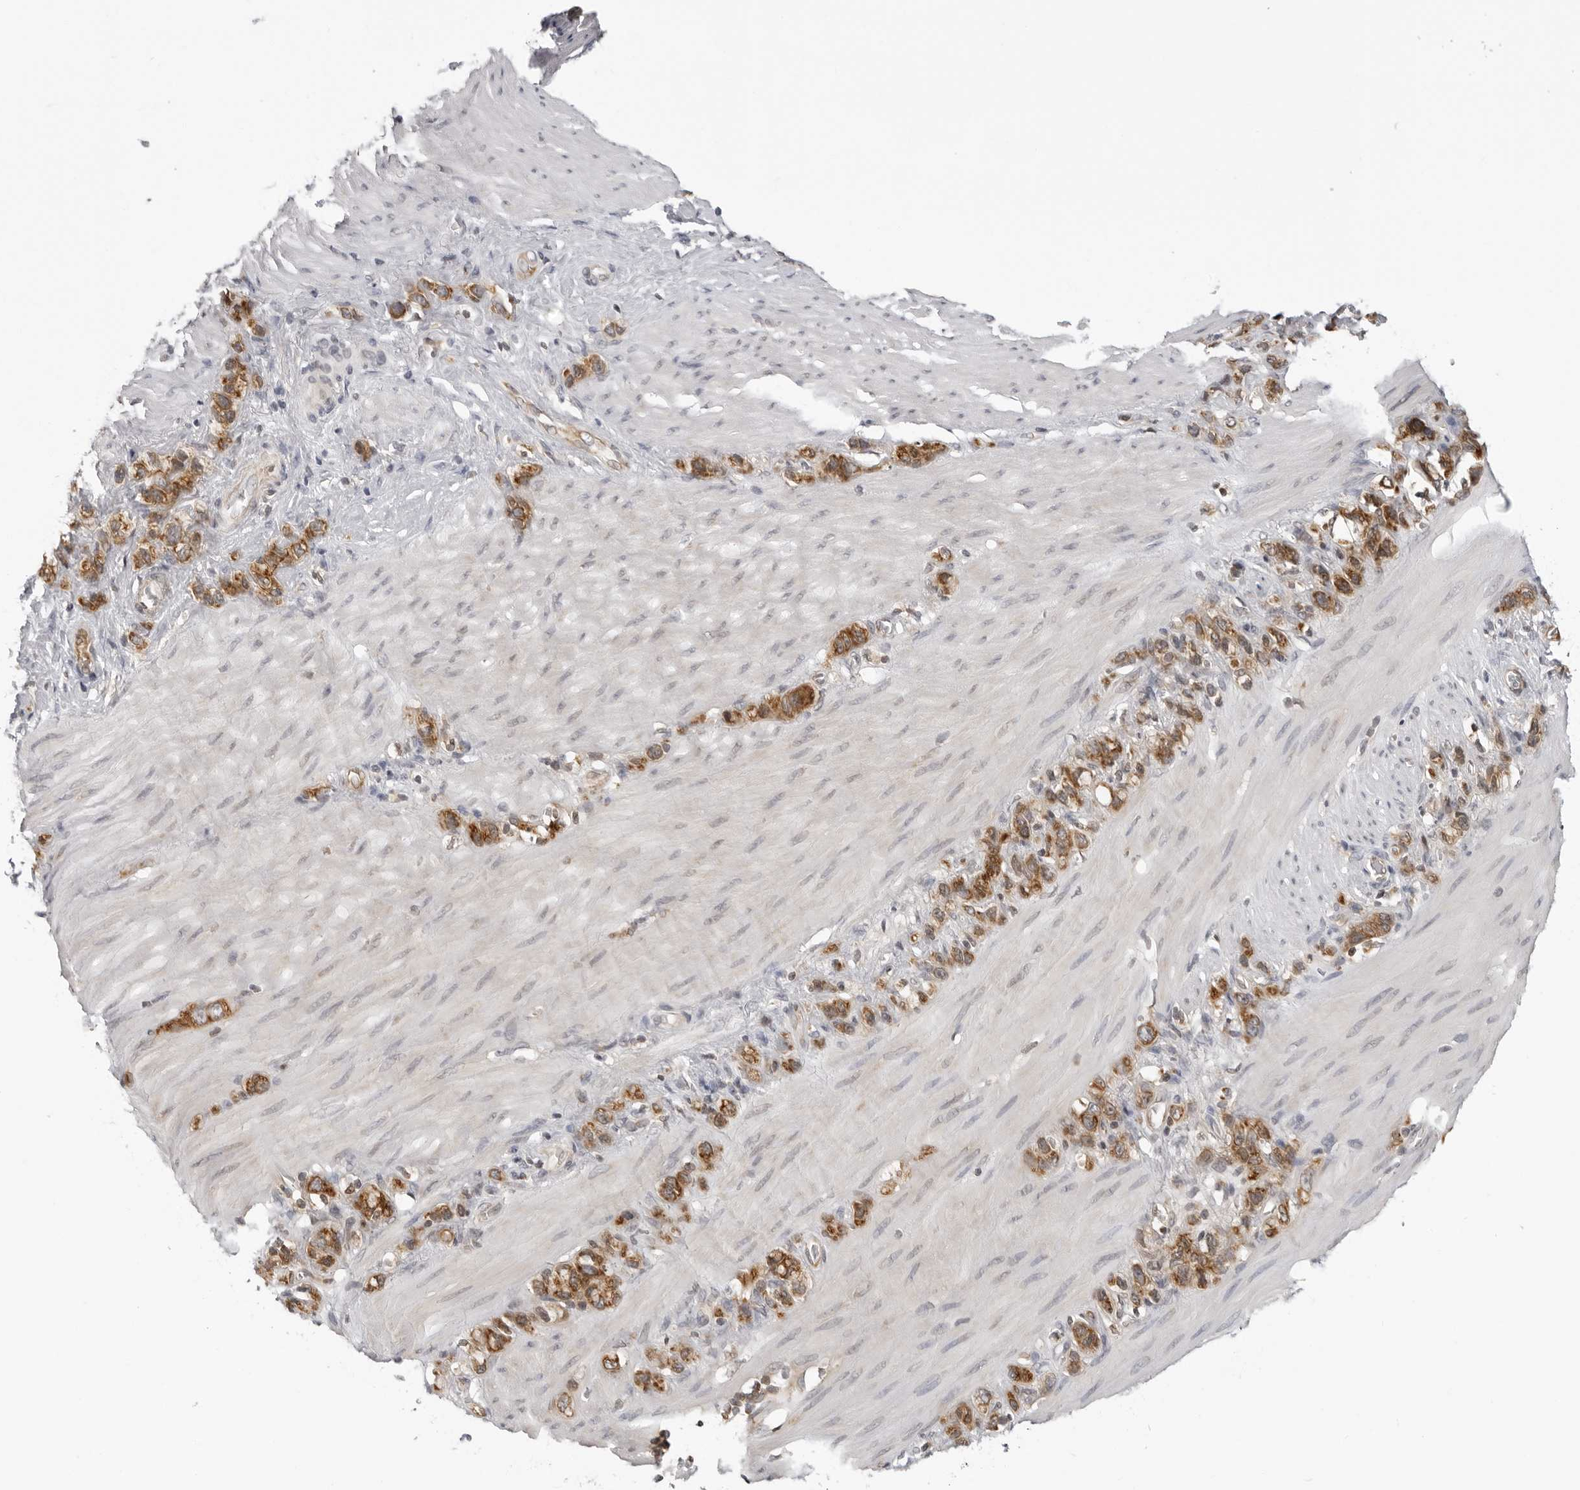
{"staining": {"intensity": "moderate", "quantity": ">75%", "location": "cytoplasmic/membranous"}, "tissue": "stomach cancer", "cell_type": "Tumor cells", "image_type": "cancer", "snomed": [{"axis": "morphology", "description": "Normal tissue, NOS"}, {"axis": "morphology", "description": "Adenocarcinoma, NOS"}, {"axis": "morphology", "description": "Adenocarcinoma, High grade"}, {"axis": "topography", "description": "Stomach, upper"}, {"axis": "topography", "description": "Stomach"}], "caption": "Protein expression analysis of adenocarcinoma (stomach) reveals moderate cytoplasmic/membranous staining in approximately >75% of tumor cells. (DAB IHC with brightfield microscopy, high magnification).", "gene": "MRPS15", "patient": {"sex": "female", "age": 65}}